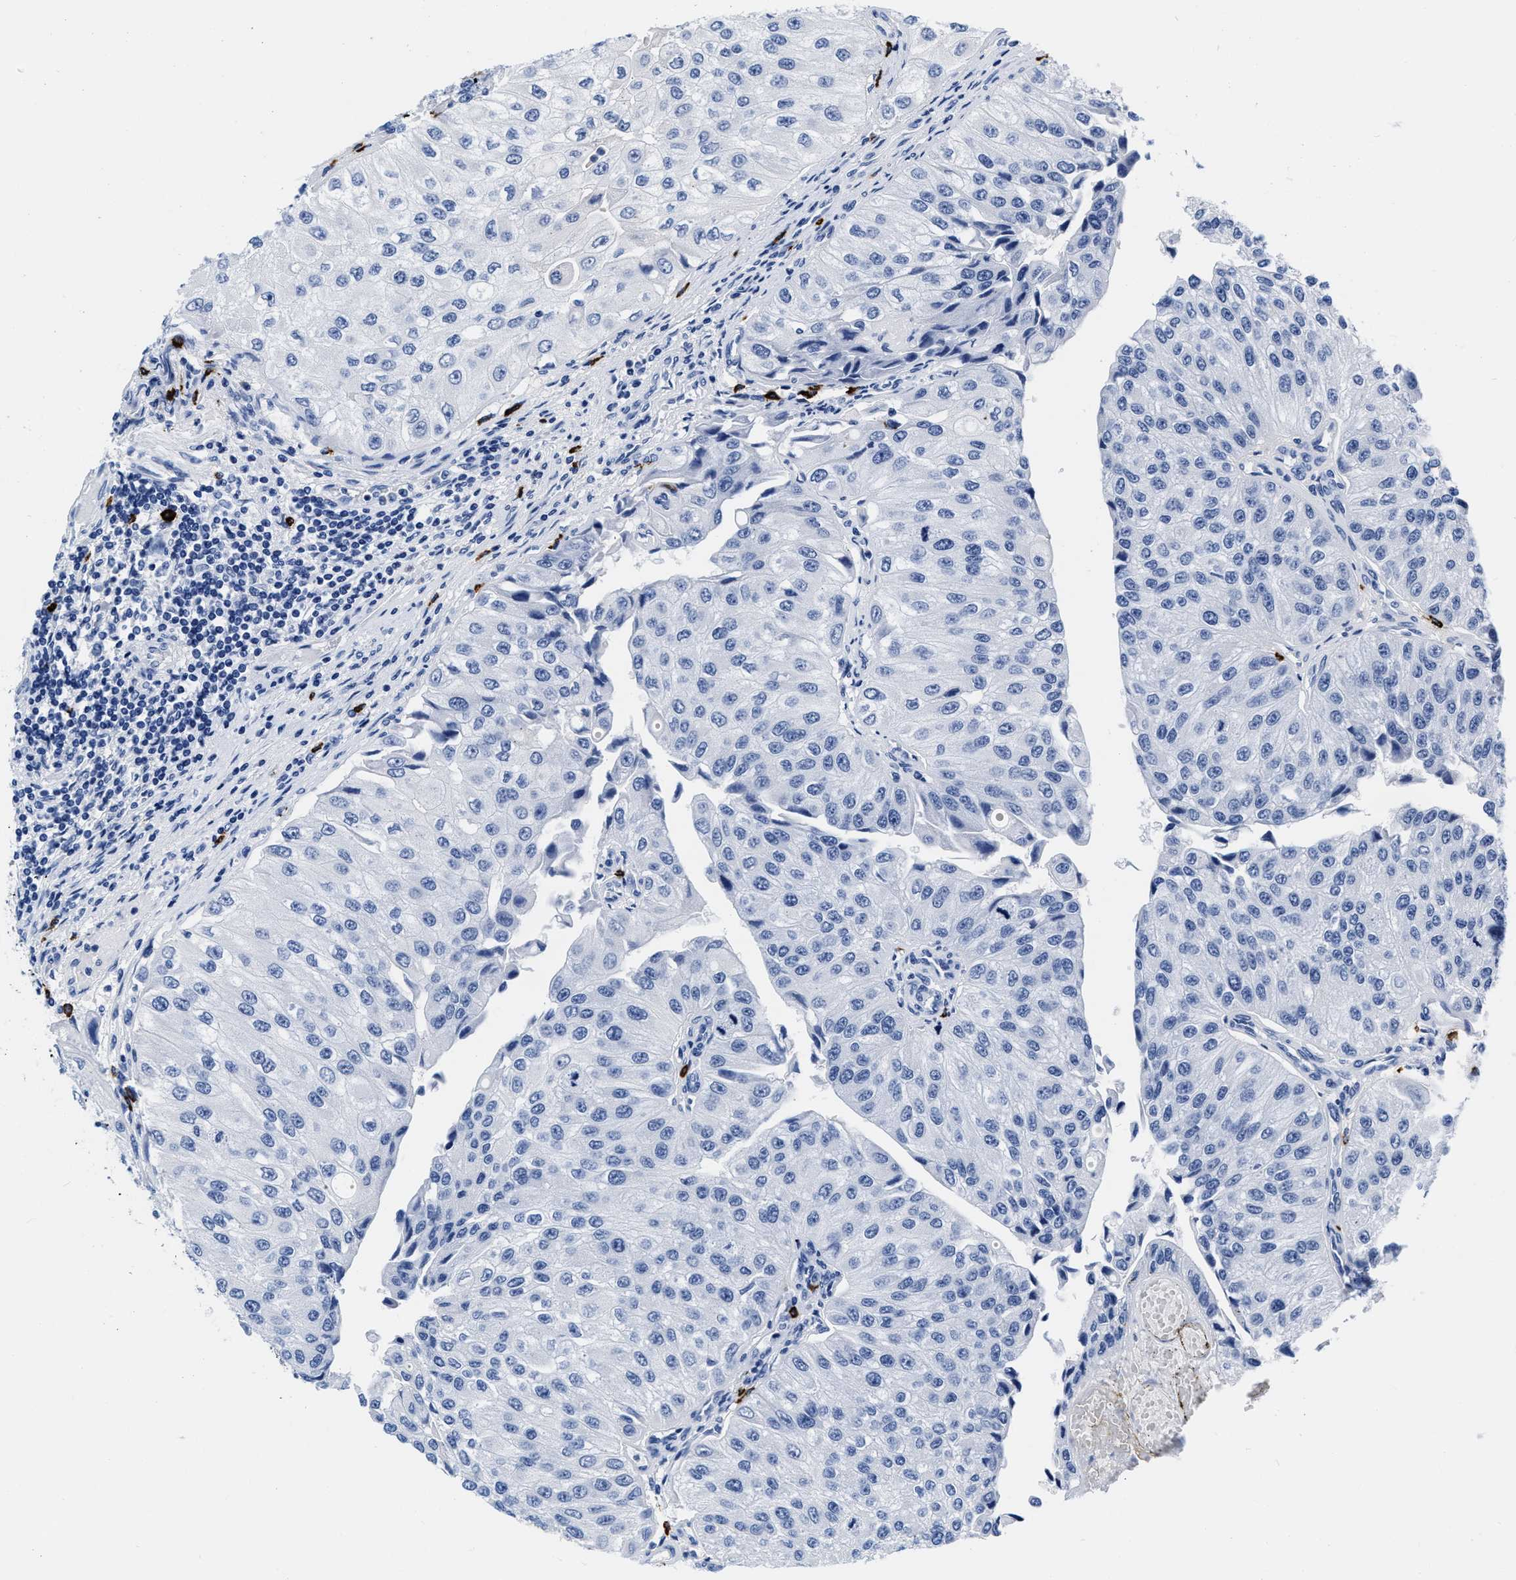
{"staining": {"intensity": "negative", "quantity": "none", "location": "none"}, "tissue": "urothelial cancer", "cell_type": "Tumor cells", "image_type": "cancer", "snomed": [{"axis": "morphology", "description": "Urothelial carcinoma, High grade"}, {"axis": "topography", "description": "Kidney"}, {"axis": "topography", "description": "Urinary bladder"}], "caption": "Histopathology image shows no protein expression in tumor cells of urothelial carcinoma (high-grade) tissue.", "gene": "CER1", "patient": {"sex": "male", "age": 77}}